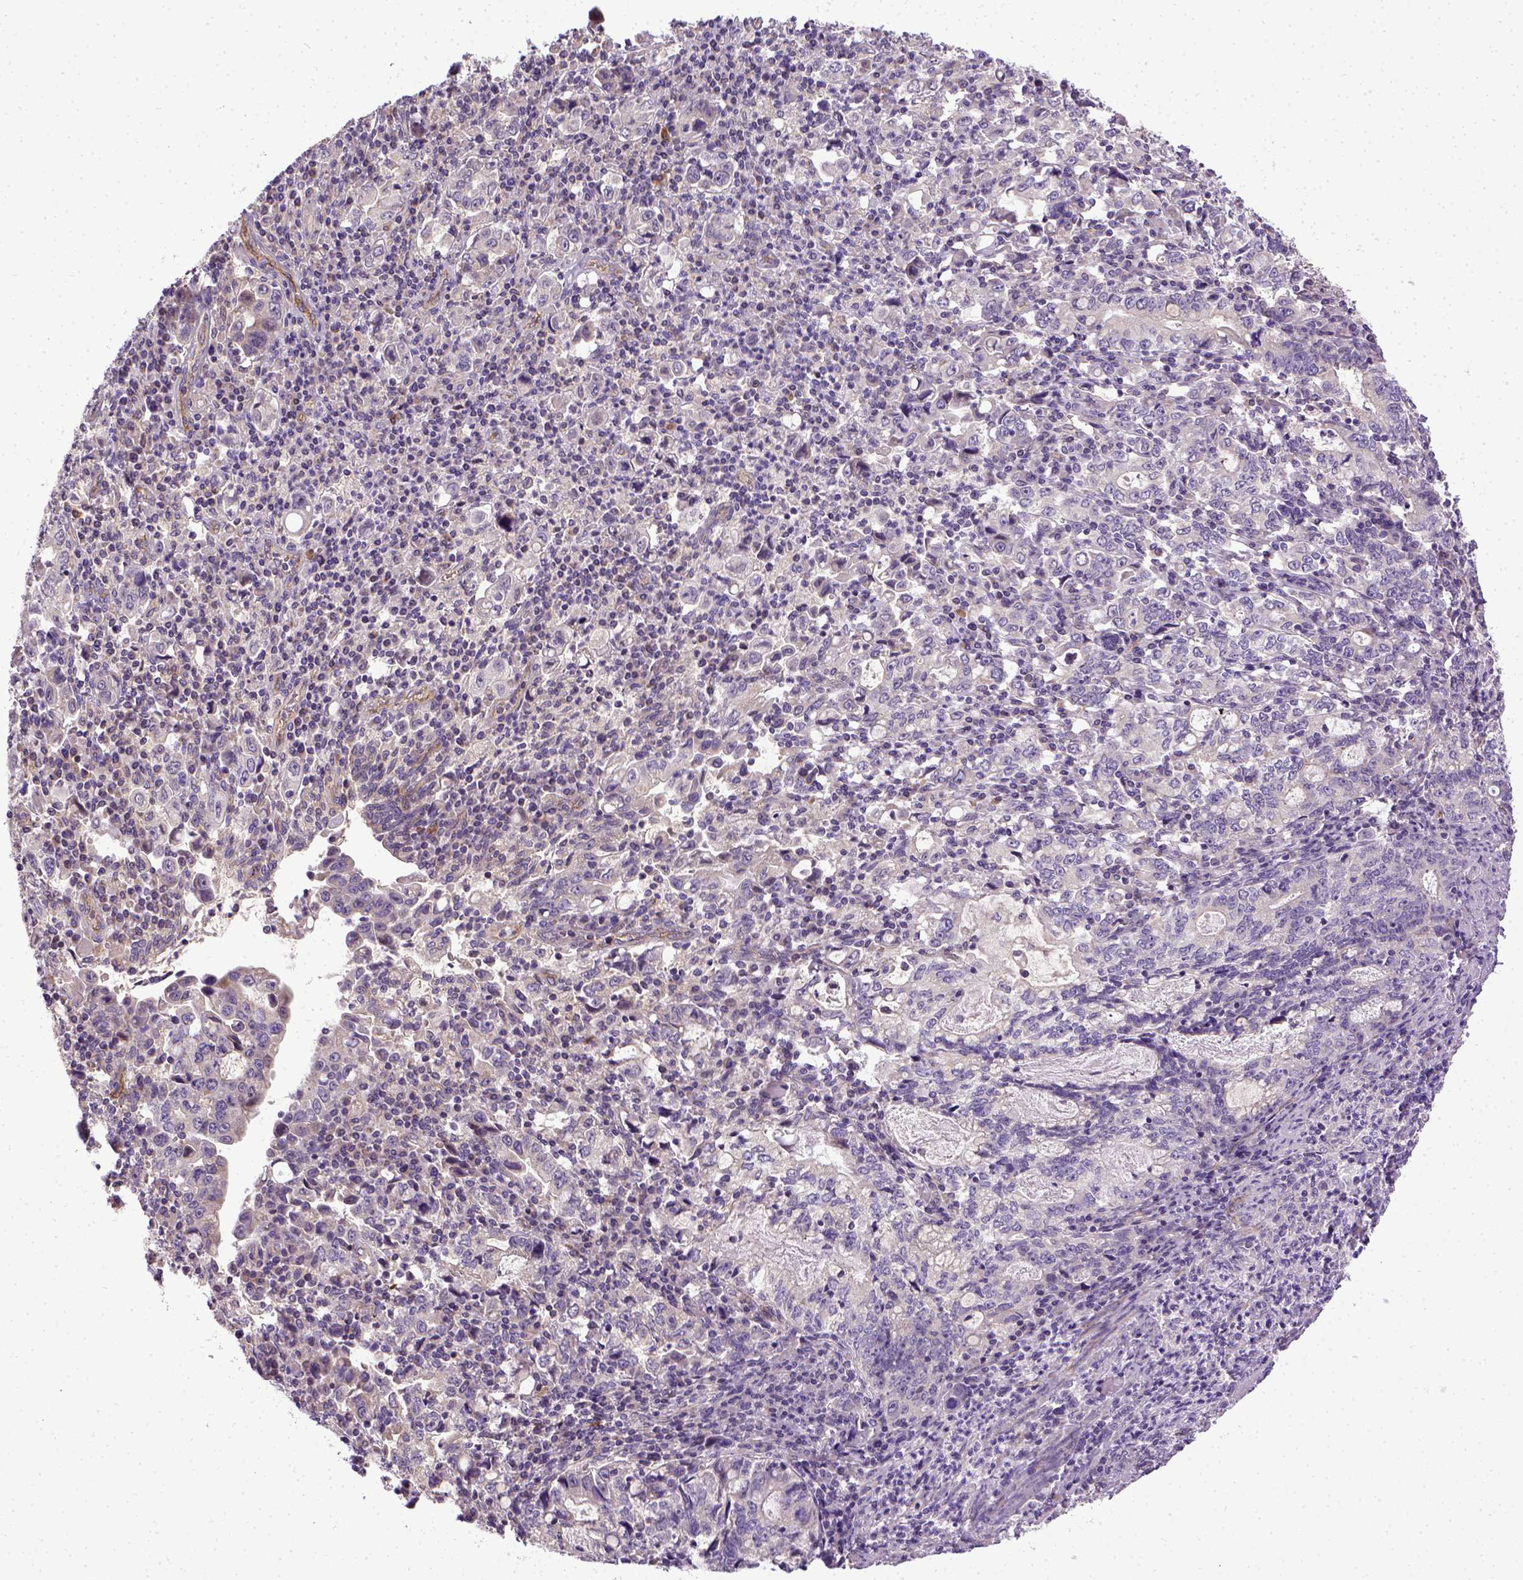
{"staining": {"intensity": "negative", "quantity": "none", "location": "none"}, "tissue": "stomach cancer", "cell_type": "Tumor cells", "image_type": "cancer", "snomed": [{"axis": "morphology", "description": "Adenocarcinoma, NOS"}, {"axis": "topography", "description": "Stomach, lower"}], "caption": "Adenocarcinoma (stomach) was stained to show a protein in brown. There is no significant expression in tumor cells.", "gene": "ENG", "patient": {"sex": "female", "age": 72}}